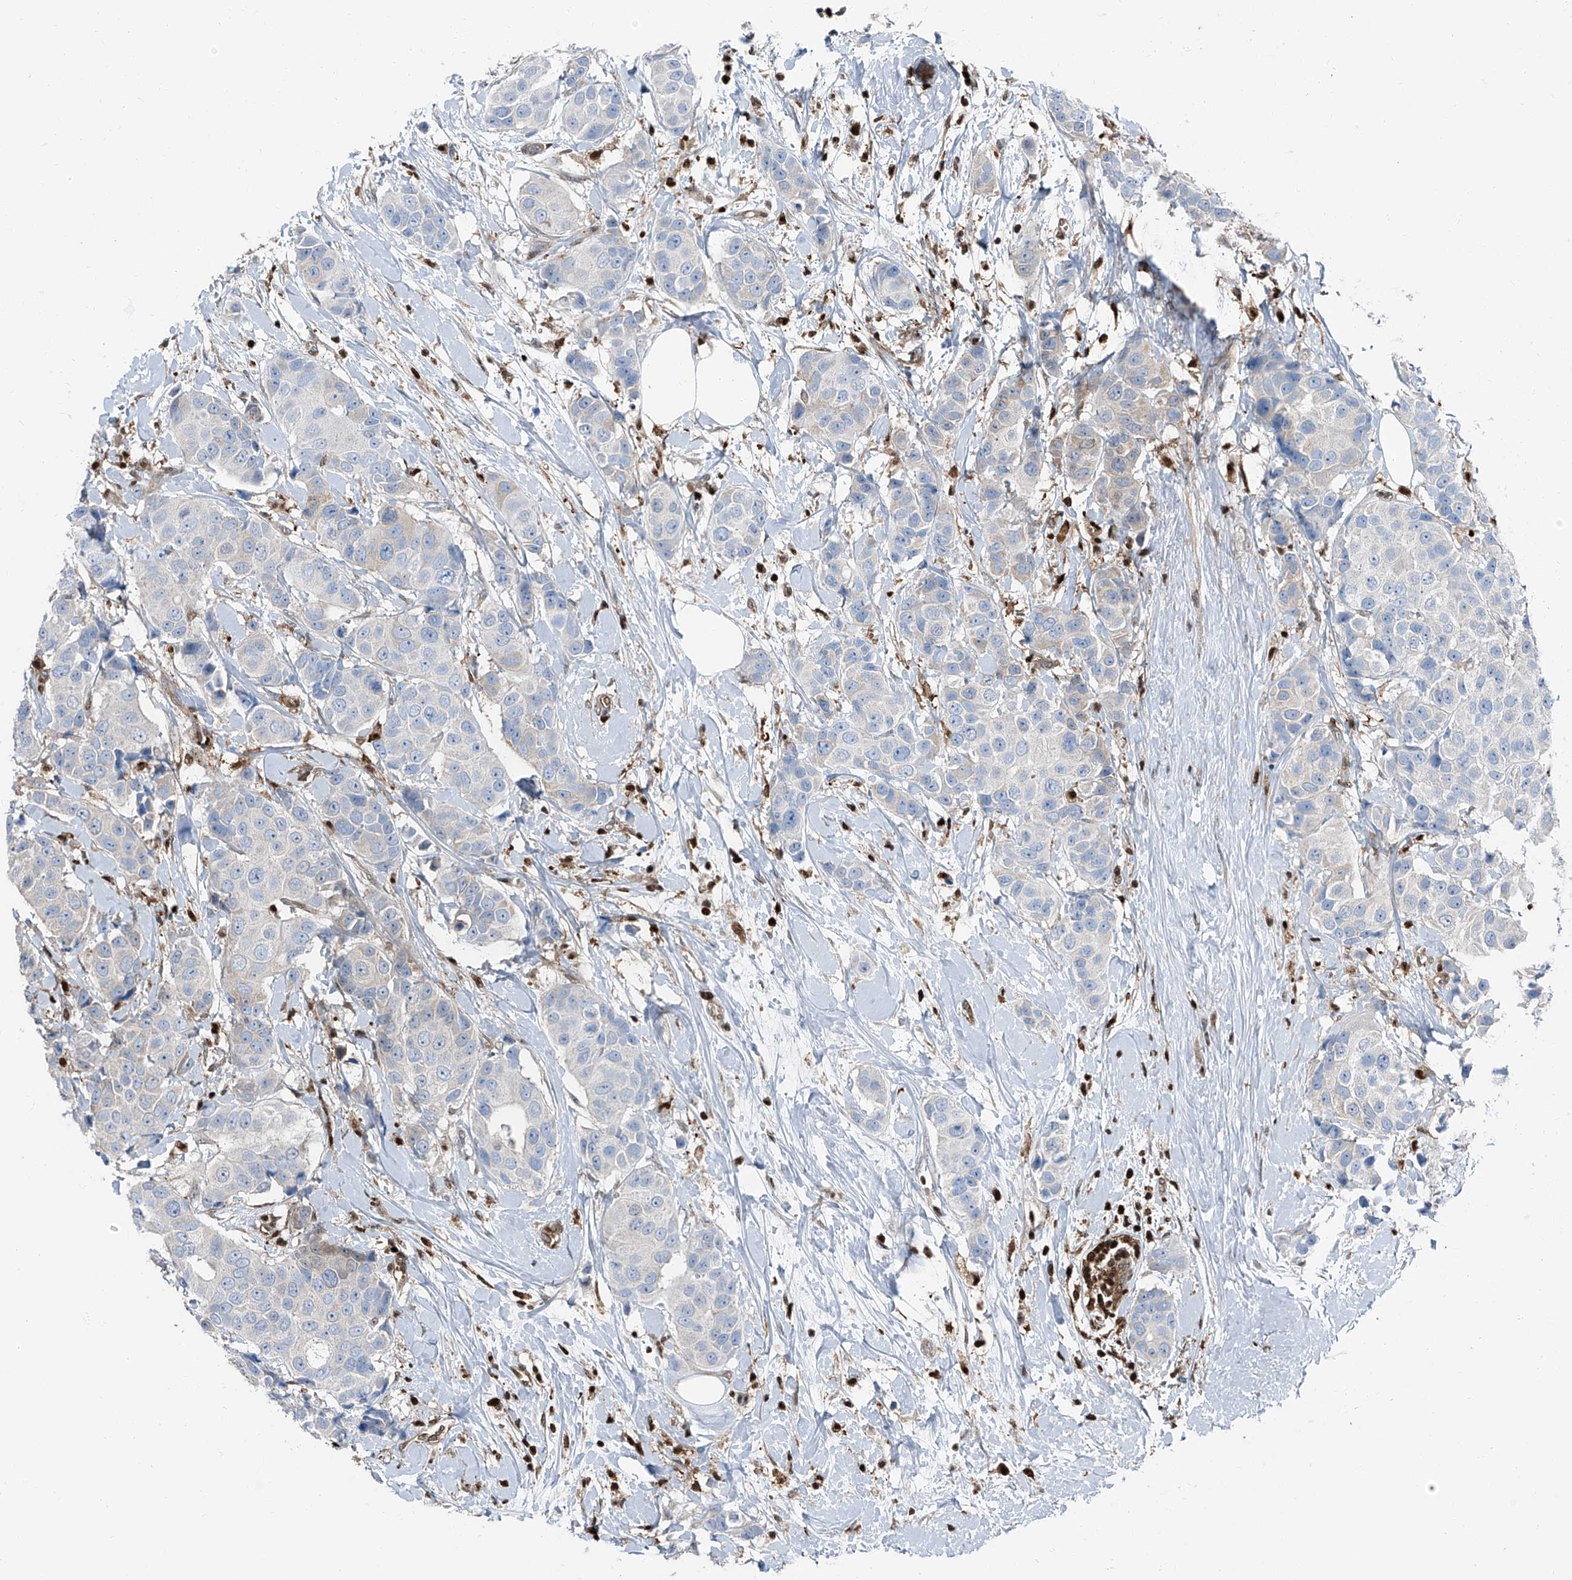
{"staining": {"intensity": "negative", "quantity": "none", "location": "none"}, "tissue": "breast cancer", "cell_type": "Tumor cells", "image_type": "cancer", "snomed": [{"axis": "morphology", "description": "Normal tissue, NOS"}, {"axis": "morphology", "description": "Duct carcinoma"}, {"axis": "topography", "description": "Breast"}], "caption": "Histopathology image shows no protein staining in tumor cells of breast cancer tissue.", "gene": "PSMB10", "patient": {"sex": "female", "age": 39}}